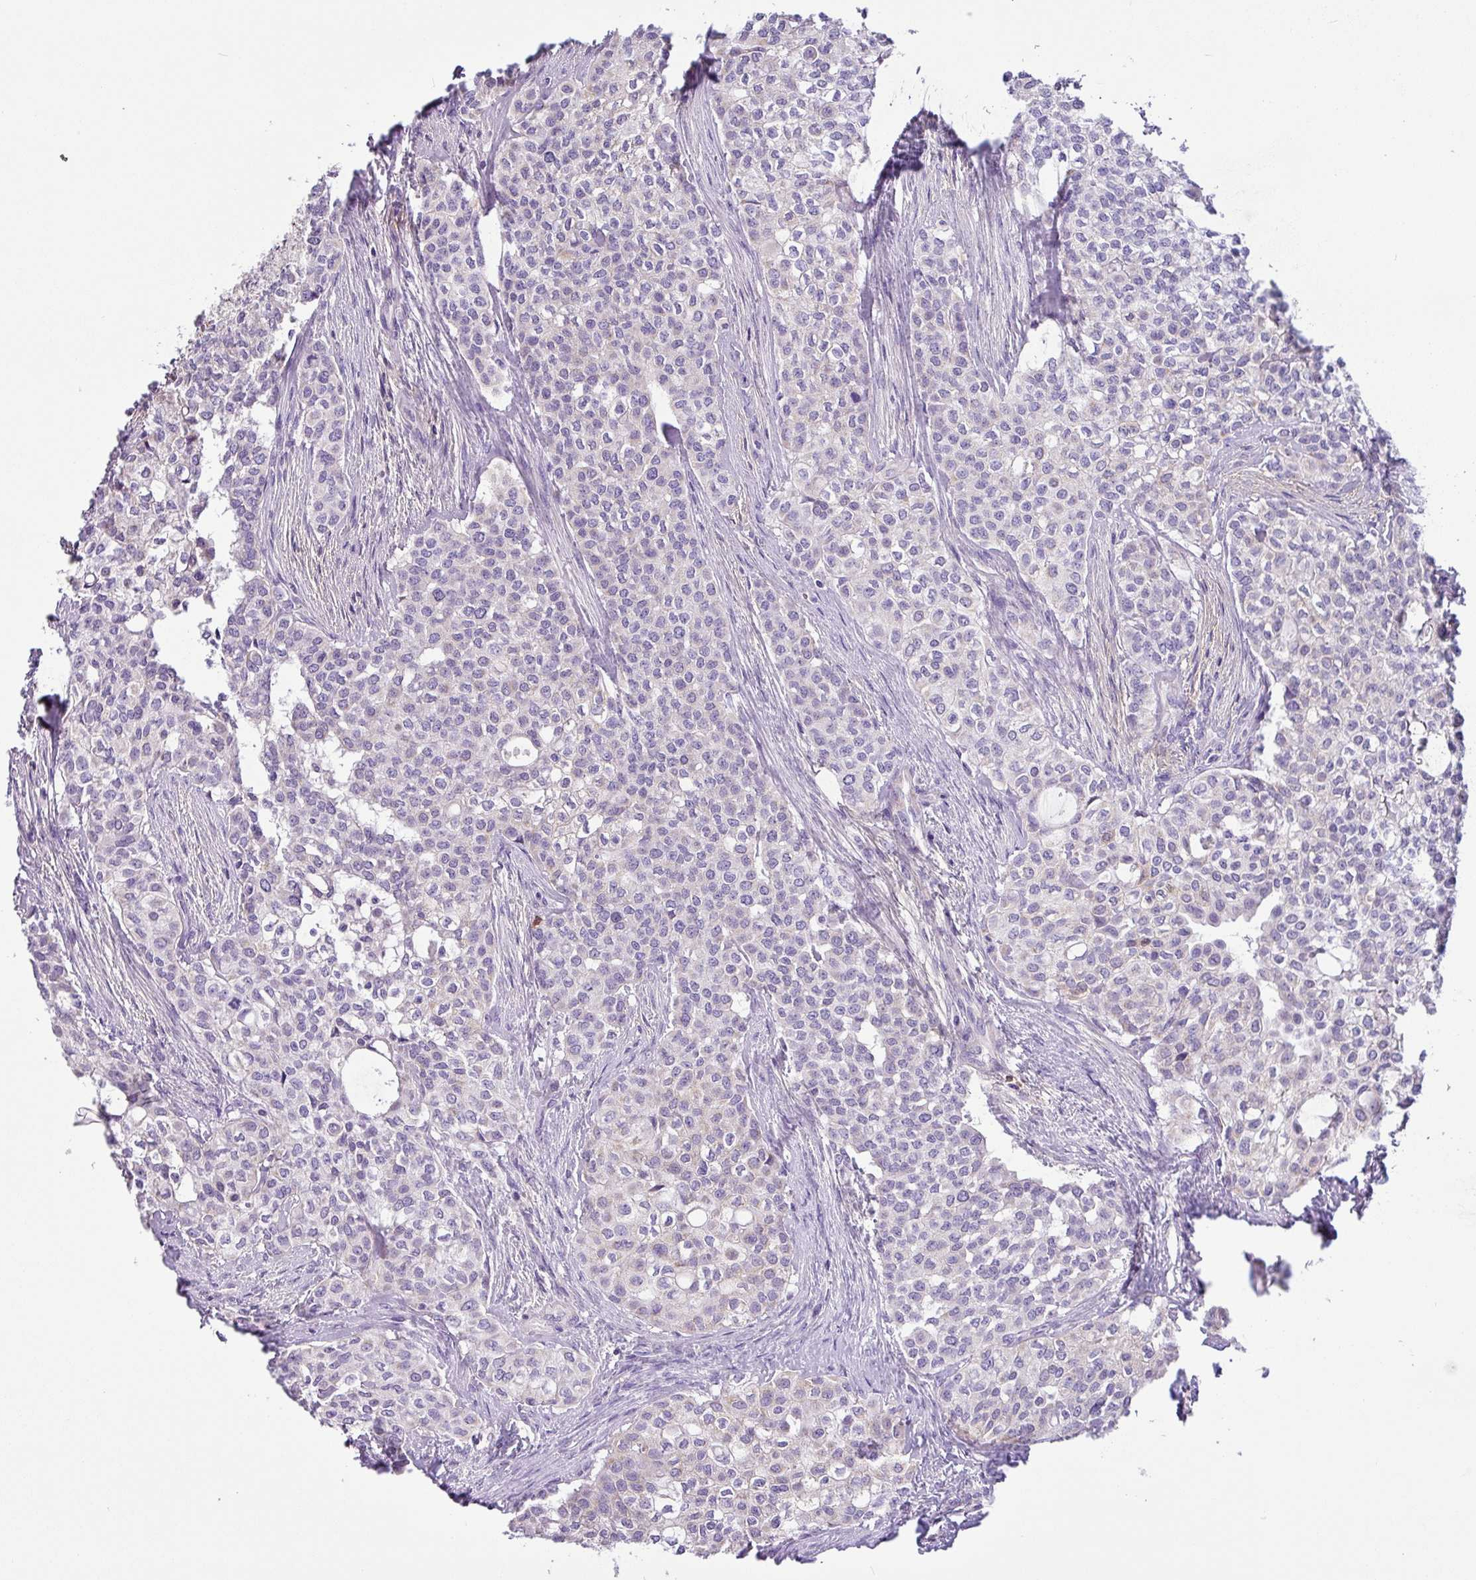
{"staining": {"intensity": "negative", "quantity": "none", "location": "none"}, "tissue": "head and neck cancer", "cell_type": "Tumor cells", "image_type": "cancer", "snomed": [{"axis": "morphology", "description": "Adenocarcinoma, NOS"}, {"axis": "topography", "description": "Head-Neck"}], "caption": "This histopathology image is of head and neck adenocarcinoma stained with IHC to label a protein in brown with the nuclei are counter-stained blue. There is no staining in tumor cells.", "gene": "SH2D3C", "patient": {"sex": "male", "age": 81}}